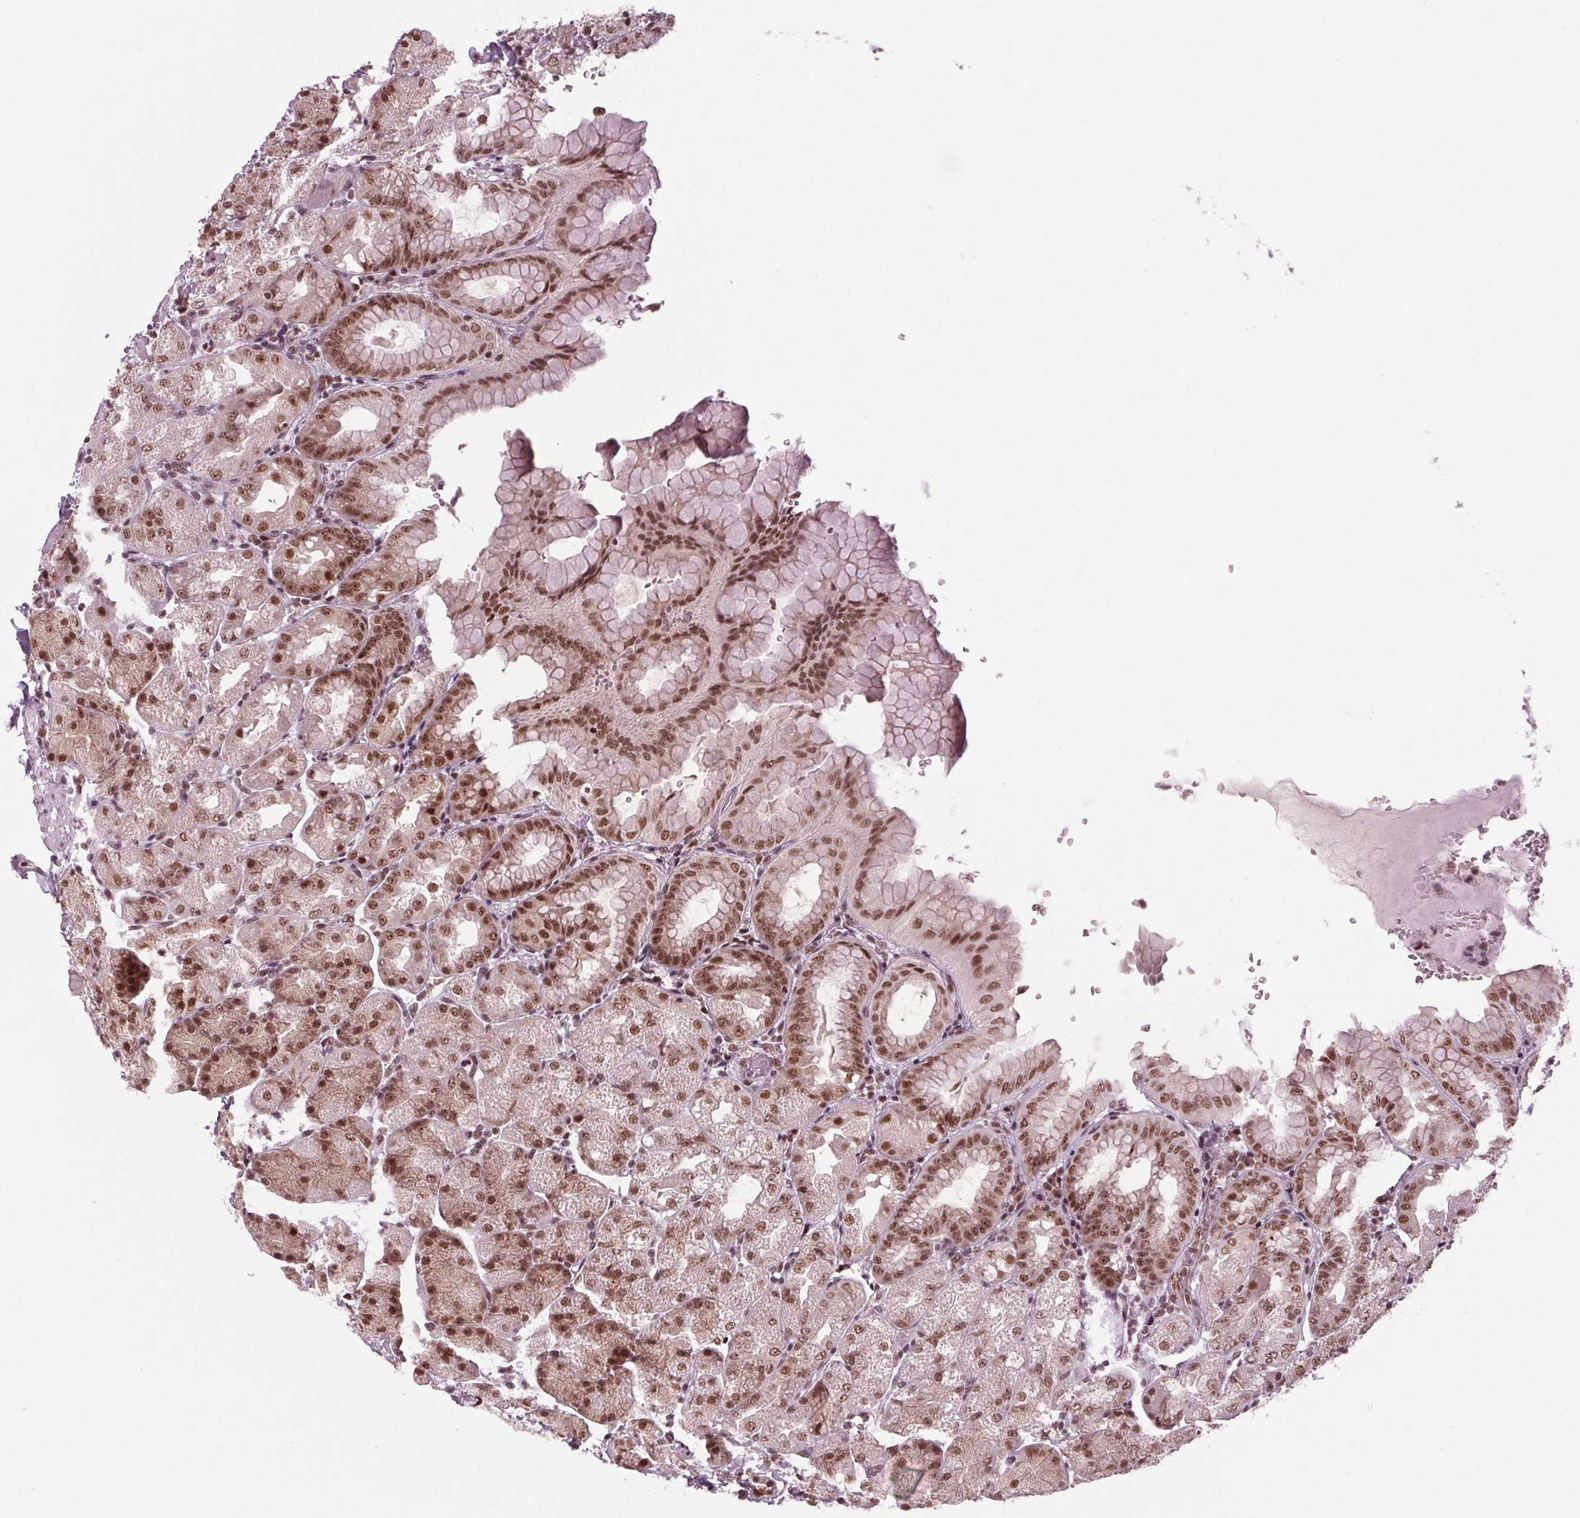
{"staining": {"intensity": "strong", "quantity": ">75%", "location": "nuclear"}, "tissue": "stomach", "cell_type": "Glandular cells", "image_type": "normal", "snomed": [{"axis": "morphology", "description": "Normal tissue, NOS"}, {"axis": "topography", "description": "Stomach, upper"}, {"axis": "topography", "description": "Stomach"}, {"axis": "topography", "description": "Stomach, lower"}], "caption": "Immunohistochemistry (DAB (3,3'-diaminobenzidine)) staining of normal stomach displays strong nuclear protein expression in approximately >75% of glandular cells. (Brightfield microscopy of DAB IHC at high magnification).", "gene": "DDX41", "patient": {"sex": "male", "age": 62}}